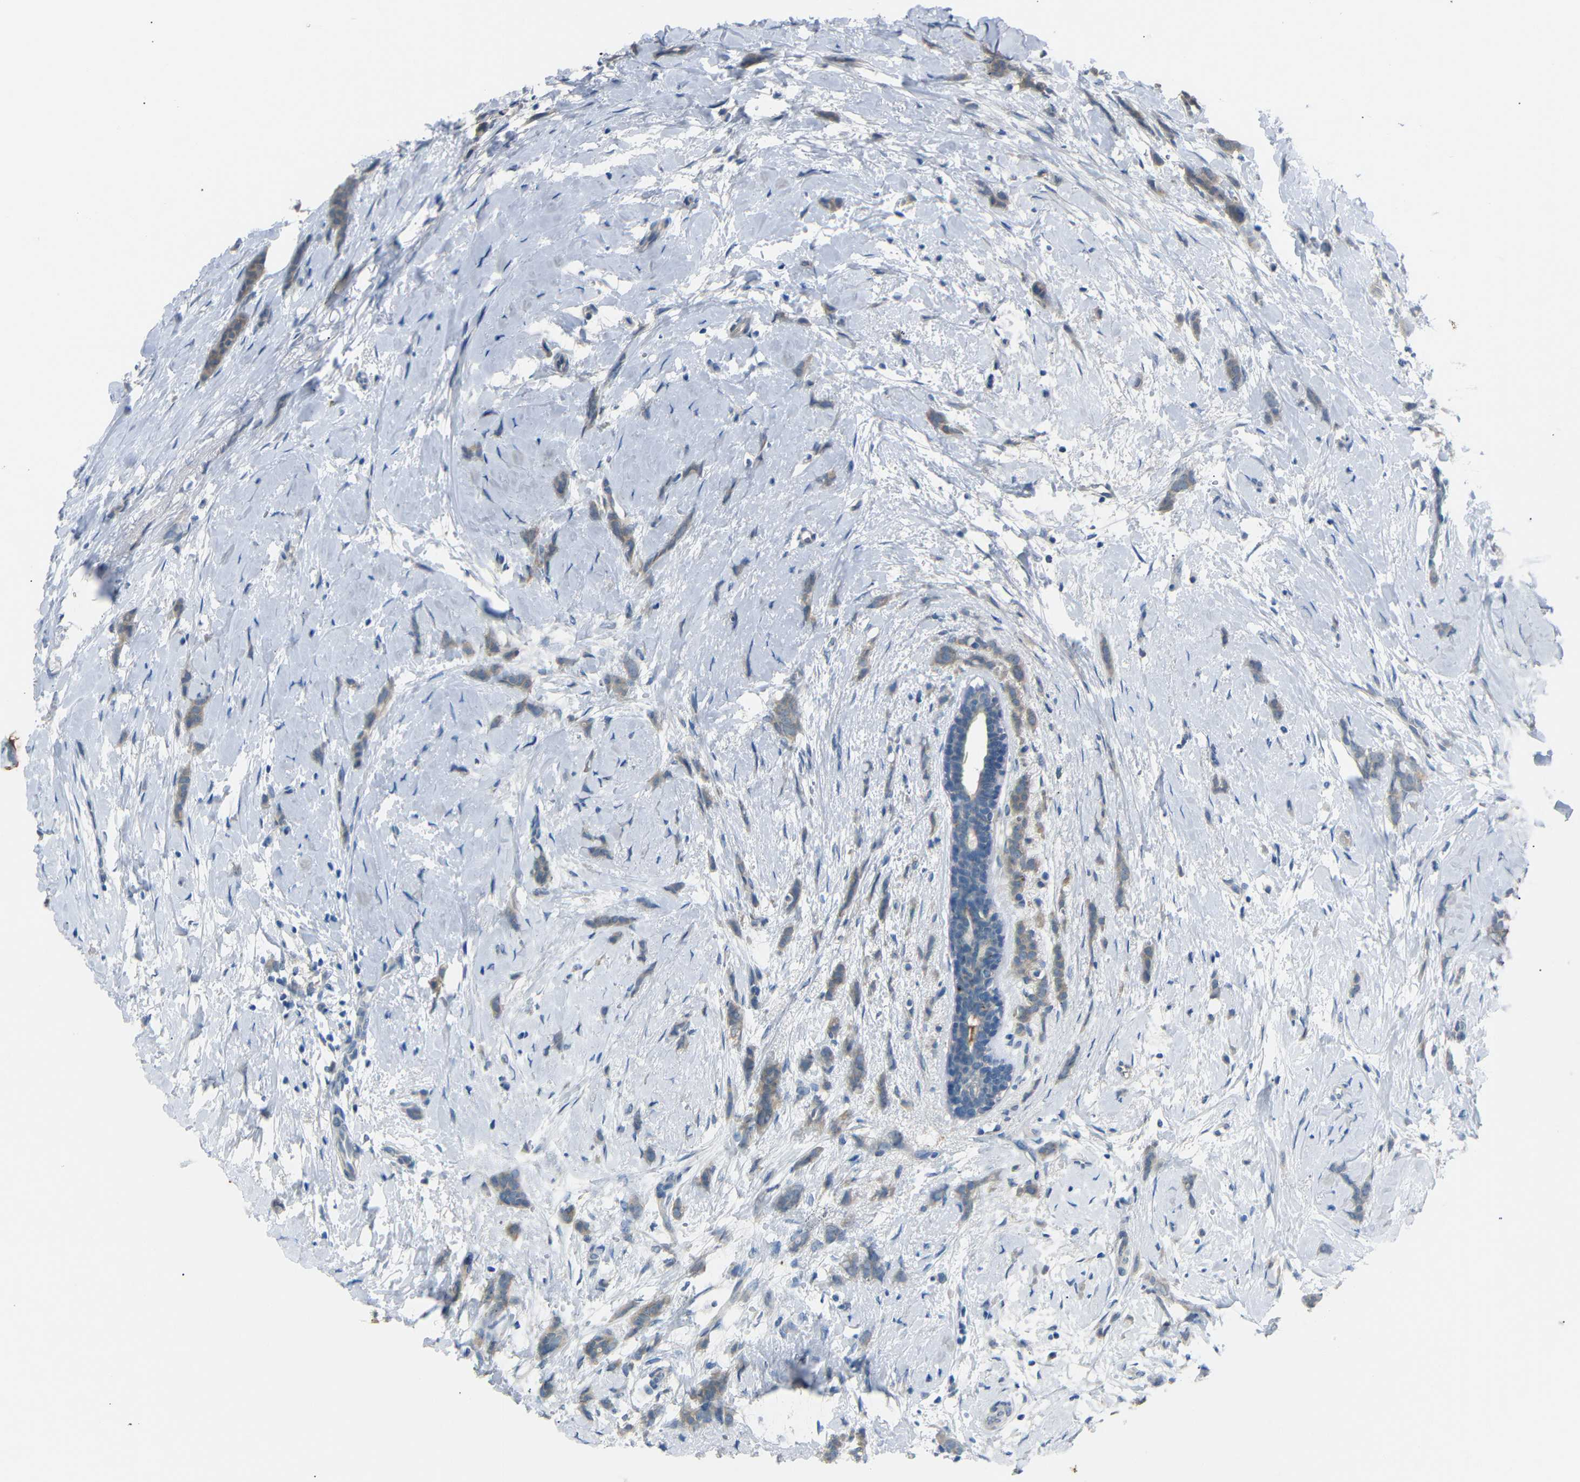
{"staining": {"intensity": "weak", "quantity": ">75%", "location": "cytoplasmic/membranous"}, "tissue": "breast cancer", "cell_type": "Tumor cells", "image_type": "cancer", "snomed": [{"axis": "morphology", "description": "Lobular carcinoma, in situ"}, {"axis": "morphology", "description": "Lobular carcinoma"}, {"axis": "topography", "description": "Breast"}], "caption": "A brown stain labels weak cytoplasmic/membranous staining of a protein in lobular carcinoma (breast) tumor cells.", "gene": "C6orf89", "patient": {"sex": "female", "age": 41}}